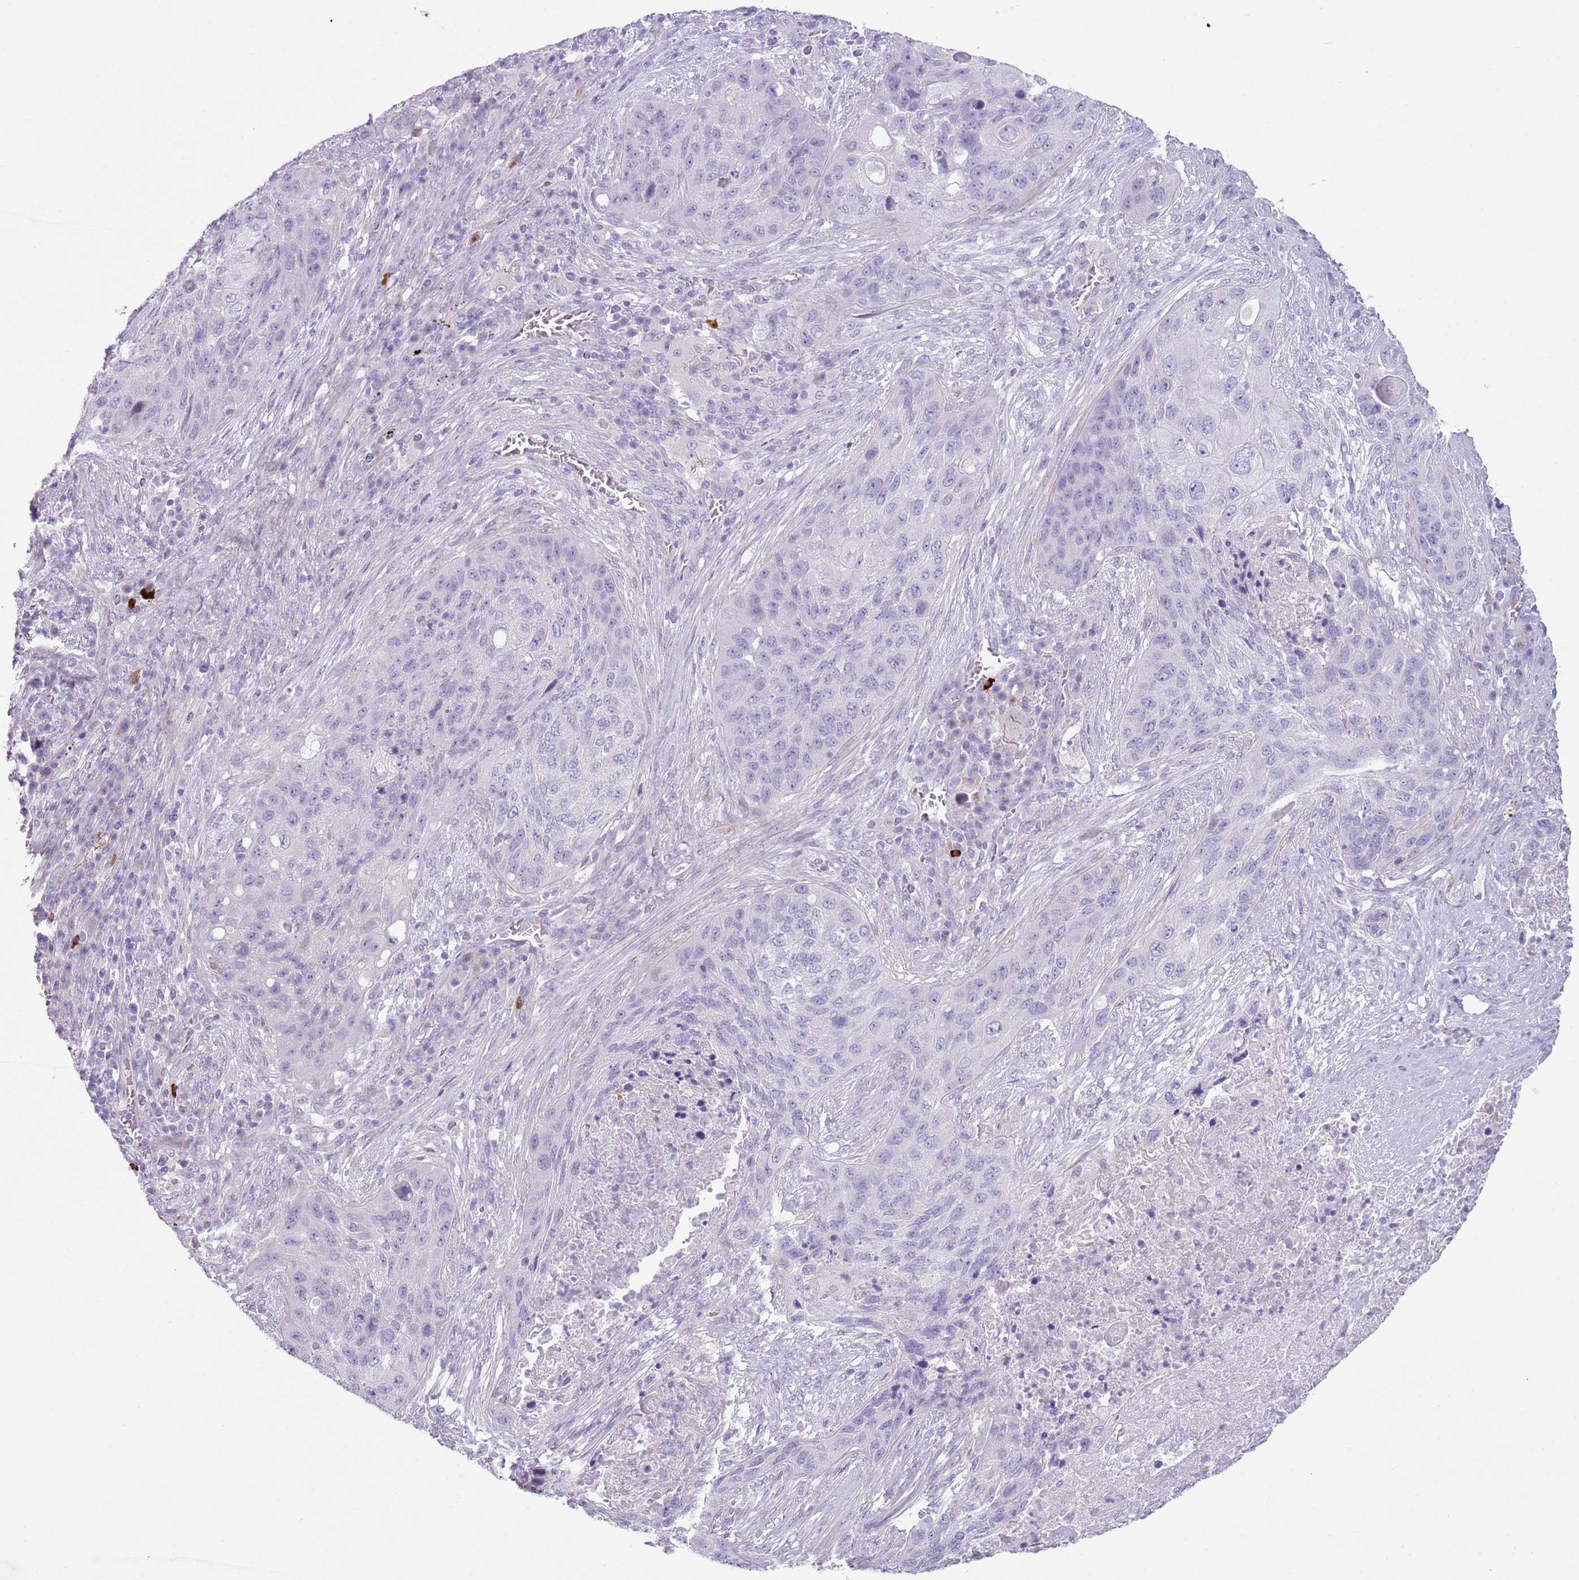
{"staining": {"intensity": "negative", "quantity": "none", "location": "none"}, "tissue": "lung cancer", "cell_type": "Tumor cells", "image_type": "cancer", "snomed": [{"axis": "morphology", "description": "Squamous cell carcinoma, NOS"}, {"axis": "topography", "description": "Lung"}], "caption": "High magnification brightfield microscopy of lung cancer stained with DAB (3,3'-diaminobenzidine) (brown) and counterstained with hematoxylin (blue): tumor cells show no significant staining.", "gene": "ZNF239", "patient": {"sex": "female", "age": 63}}